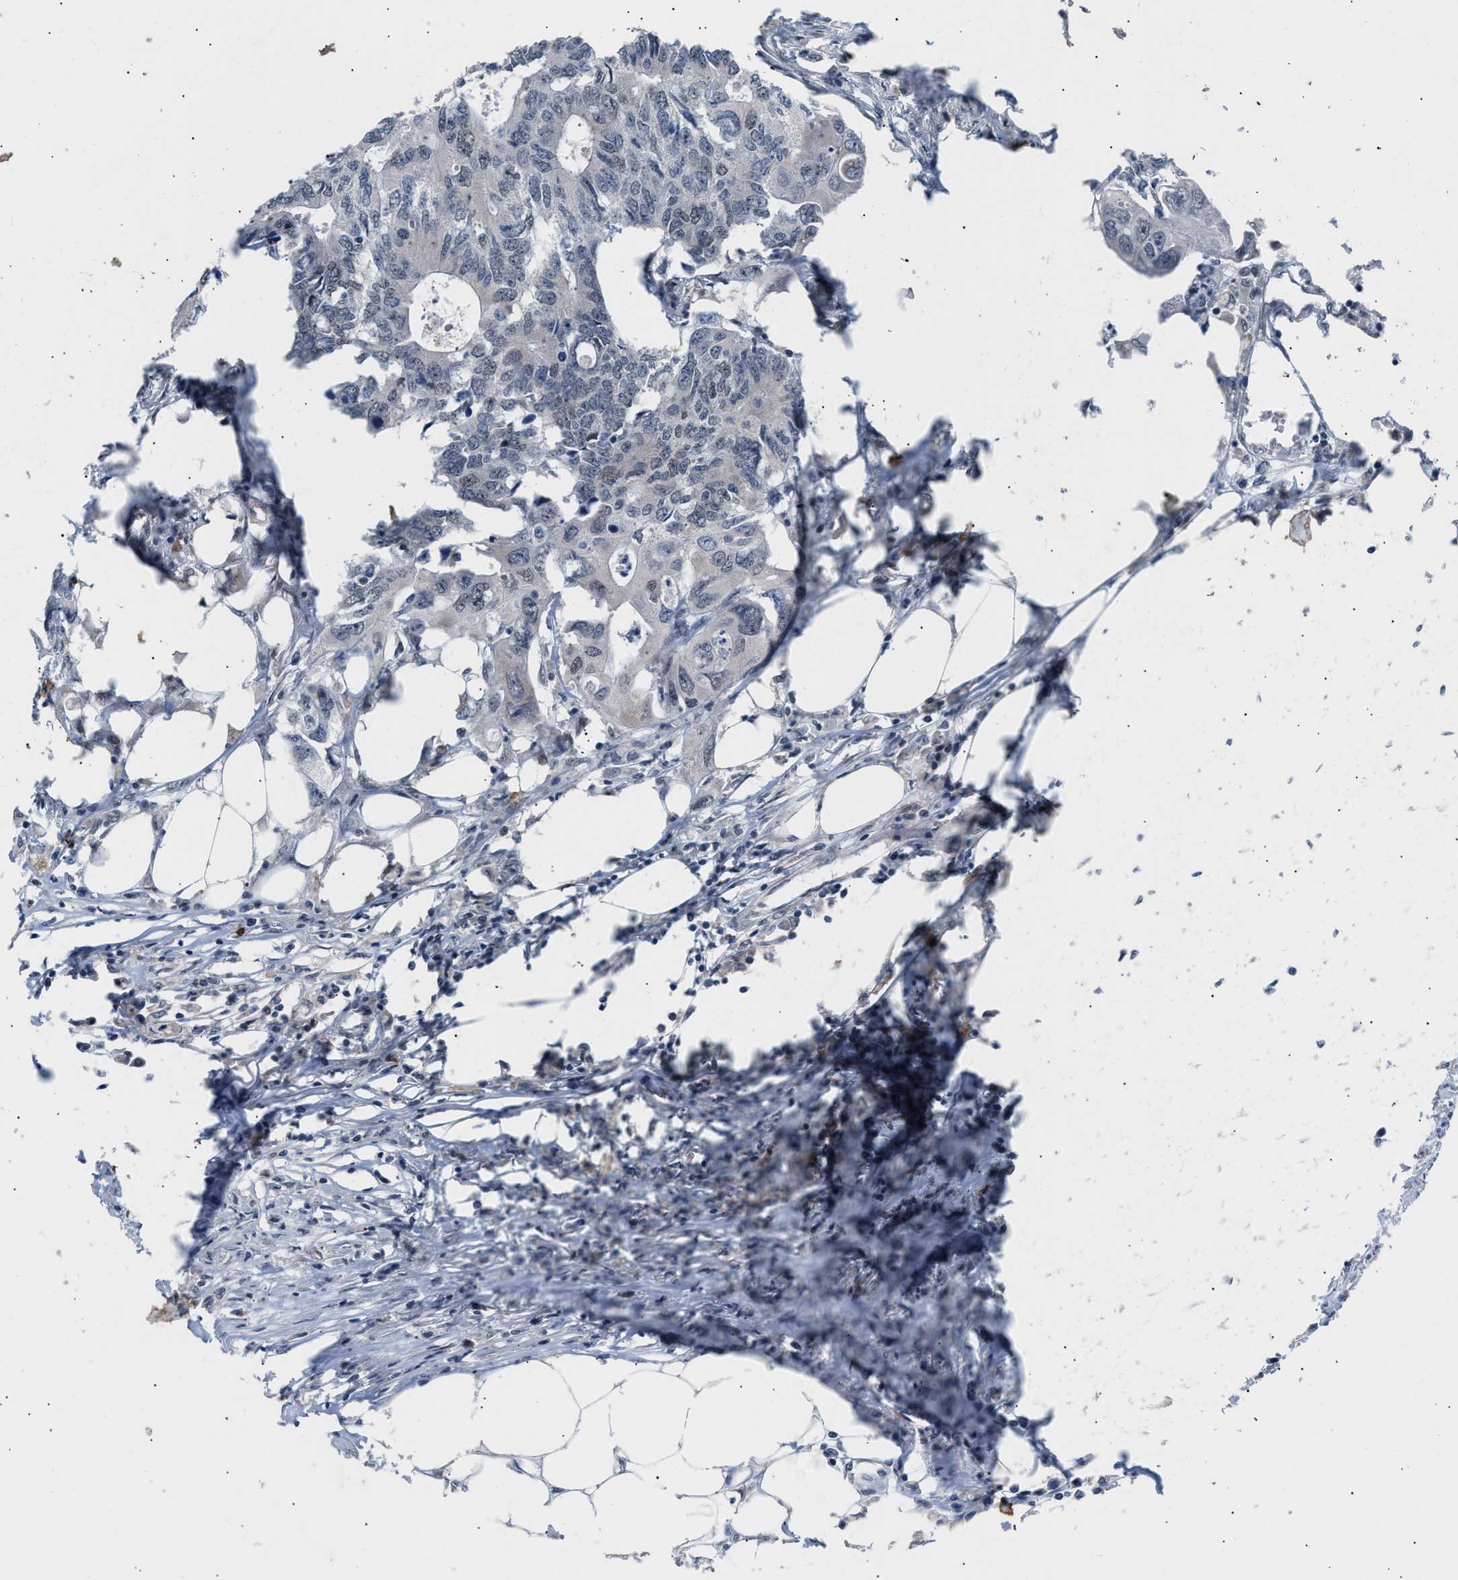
{"staining": {"intensity": "moderate", "quantity": "<25%", "location": "cytoplasmic/membranous"}, "tissue": "colorectal cancer", "cell_type": "Tumor cells", "image_type": "cancer", "snomed": [{"axis": "morphology", "description": "Adenocarcinoma, NOS"}, {"axis": "topography", "description": "Colon"}], "caption": "Immunohistochemical staining of human adenocarcinoma (colorectal) reveals low levels of moderate cytoplasmic/membranous staining in about <25% of tumor cells.", "gene": "TXNRD3", "patient": {"sex": "male", "age": 71}}